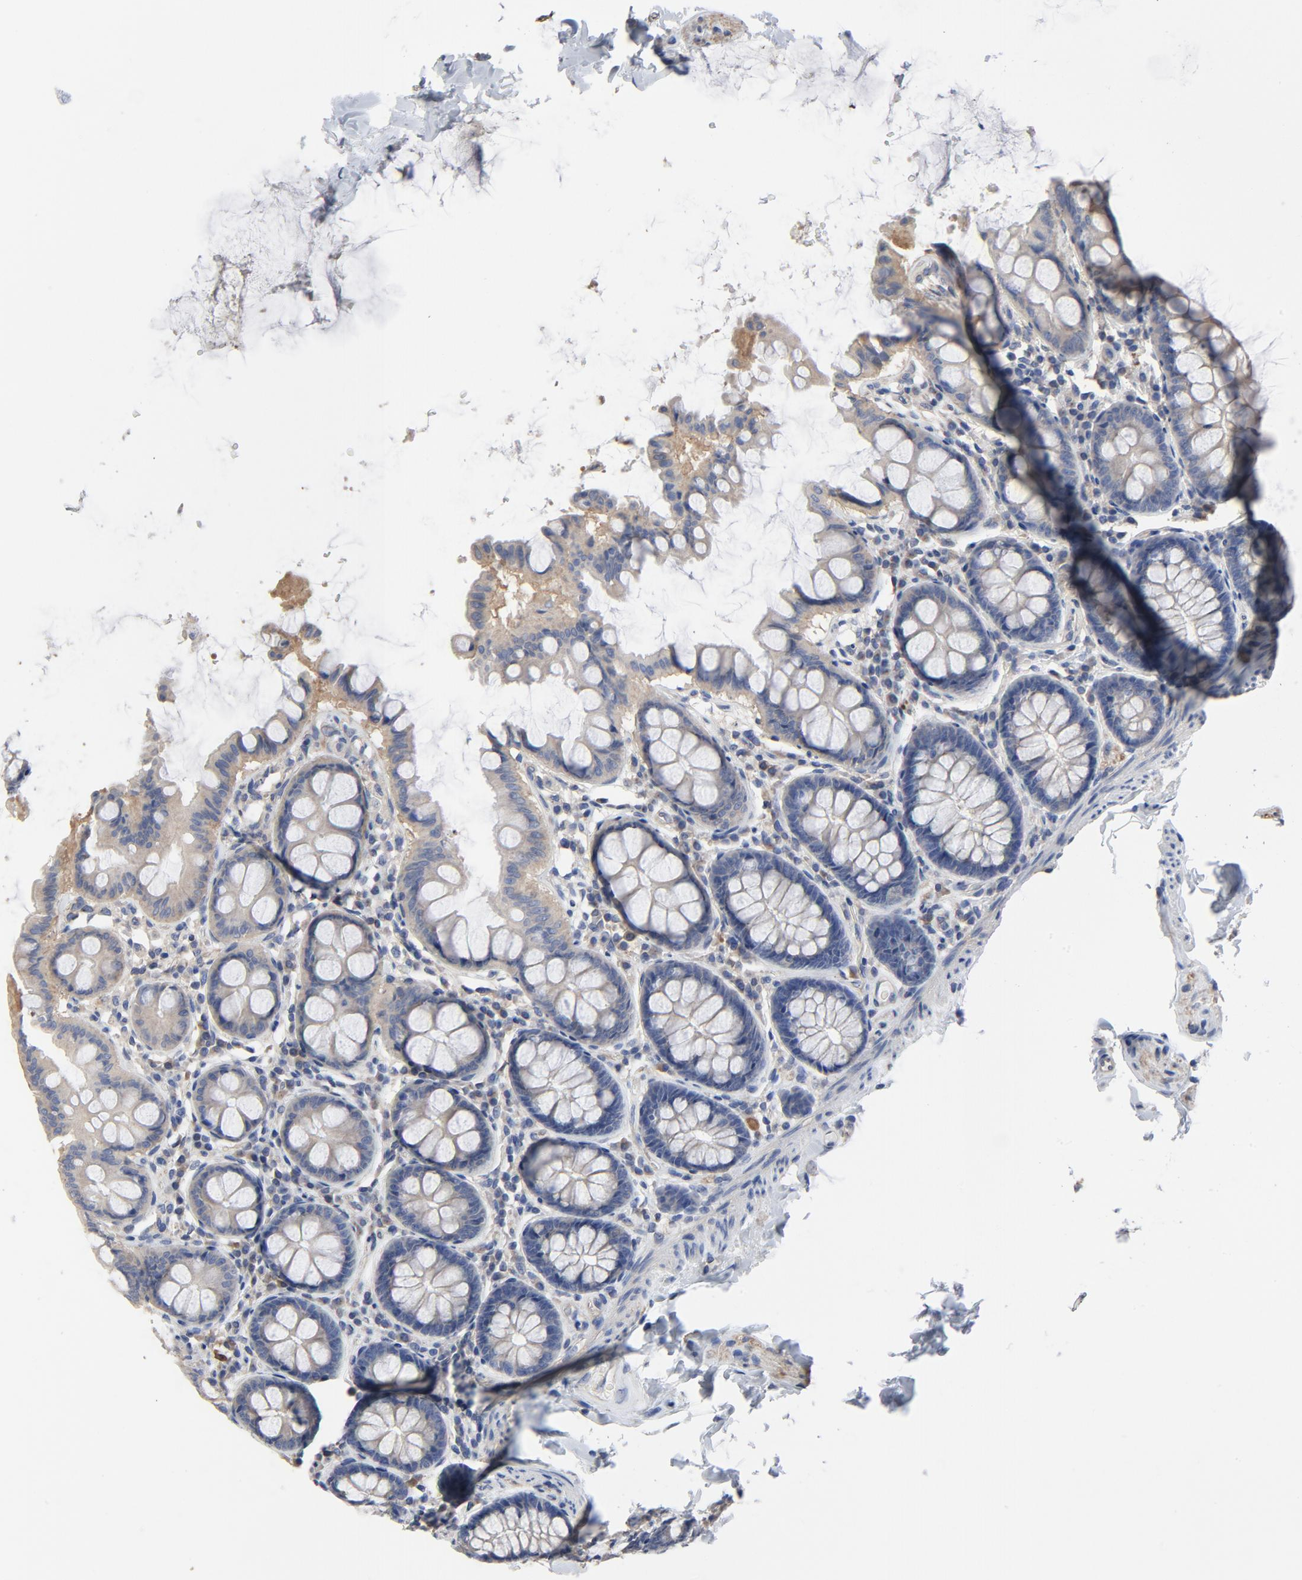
{"staining": {"intensity": "weak", "quantity": ">75%", "location": "cytoplasmic/membranous"}, "tissue": "colon", "cell_type": "Endothelial cells", "image_type": "normal", "snomed": [{"axis": "morphology", "description": "Normal tissue, NOS"}, {"axis": "topography", "description": "Colon"}], "caption": "IHC staining of benign colon, which displays low levels of weak cytoplasmic/membranous positivity in about >75% of endothelial cells indicating weak cytoplasmic/membranous protein staining. The staining was performed using DAB (brown) for protein detection and nuclei were counterstained in hematoxylin (blue).", "gene": "DYNLT3", "patient": {"sex": "female", "age": 61}}